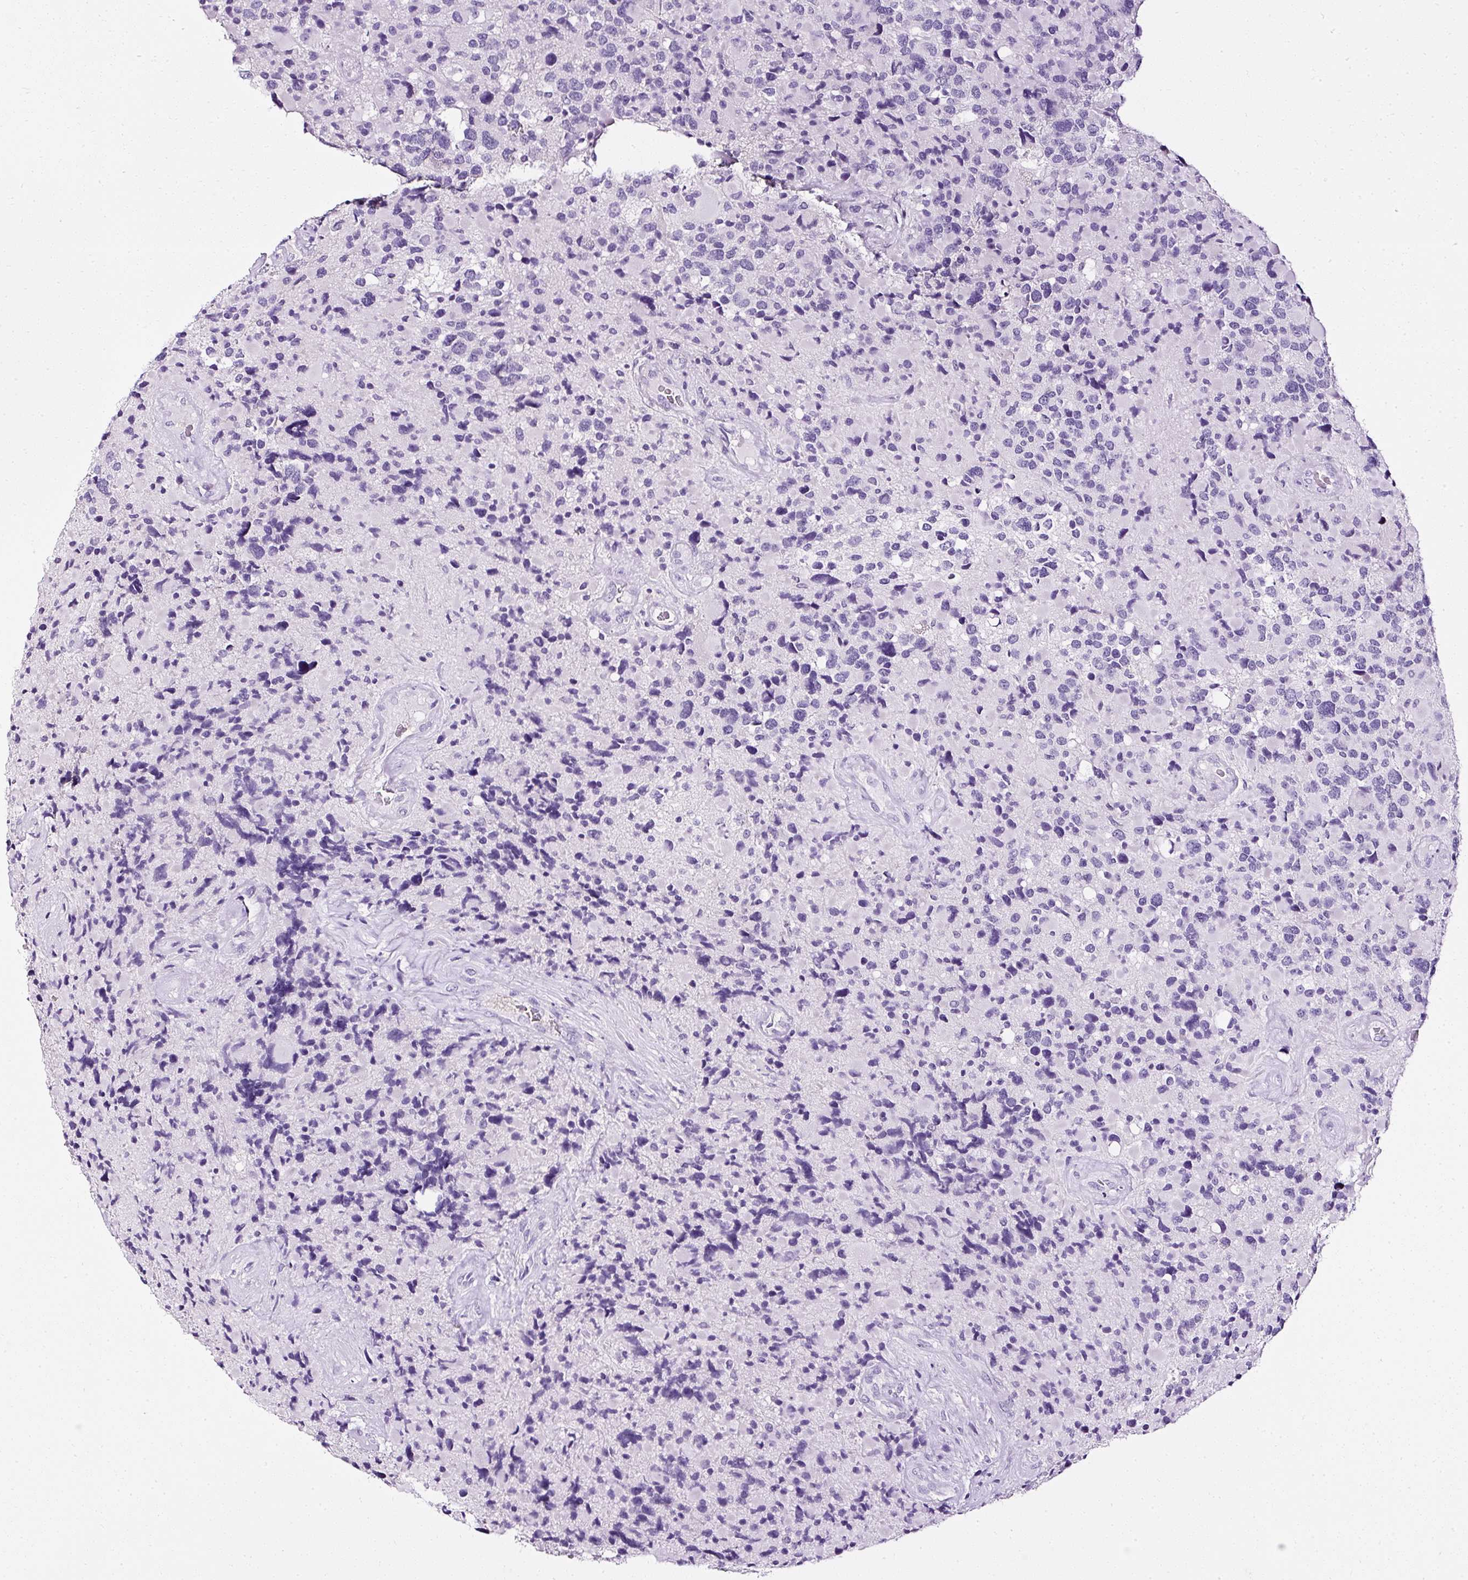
{"staining": {"intensity": "negative", "quantity": "none", "location": "none"}, "tissue": "glioma", "cell_type": "Tumor cells", "image_type": "cancer", "snomed": [{"axis": "morphology", "description": "Glioma, malignant, High grade"}, {"axis": "topography", "description": "Brain"}], "caption": "A photomicrograph of human malignant glioma (high-grade) is negative for staining in tumor cells.", "gene": "ATP2A1", "patient": {"sex": "female", "age": 40}}